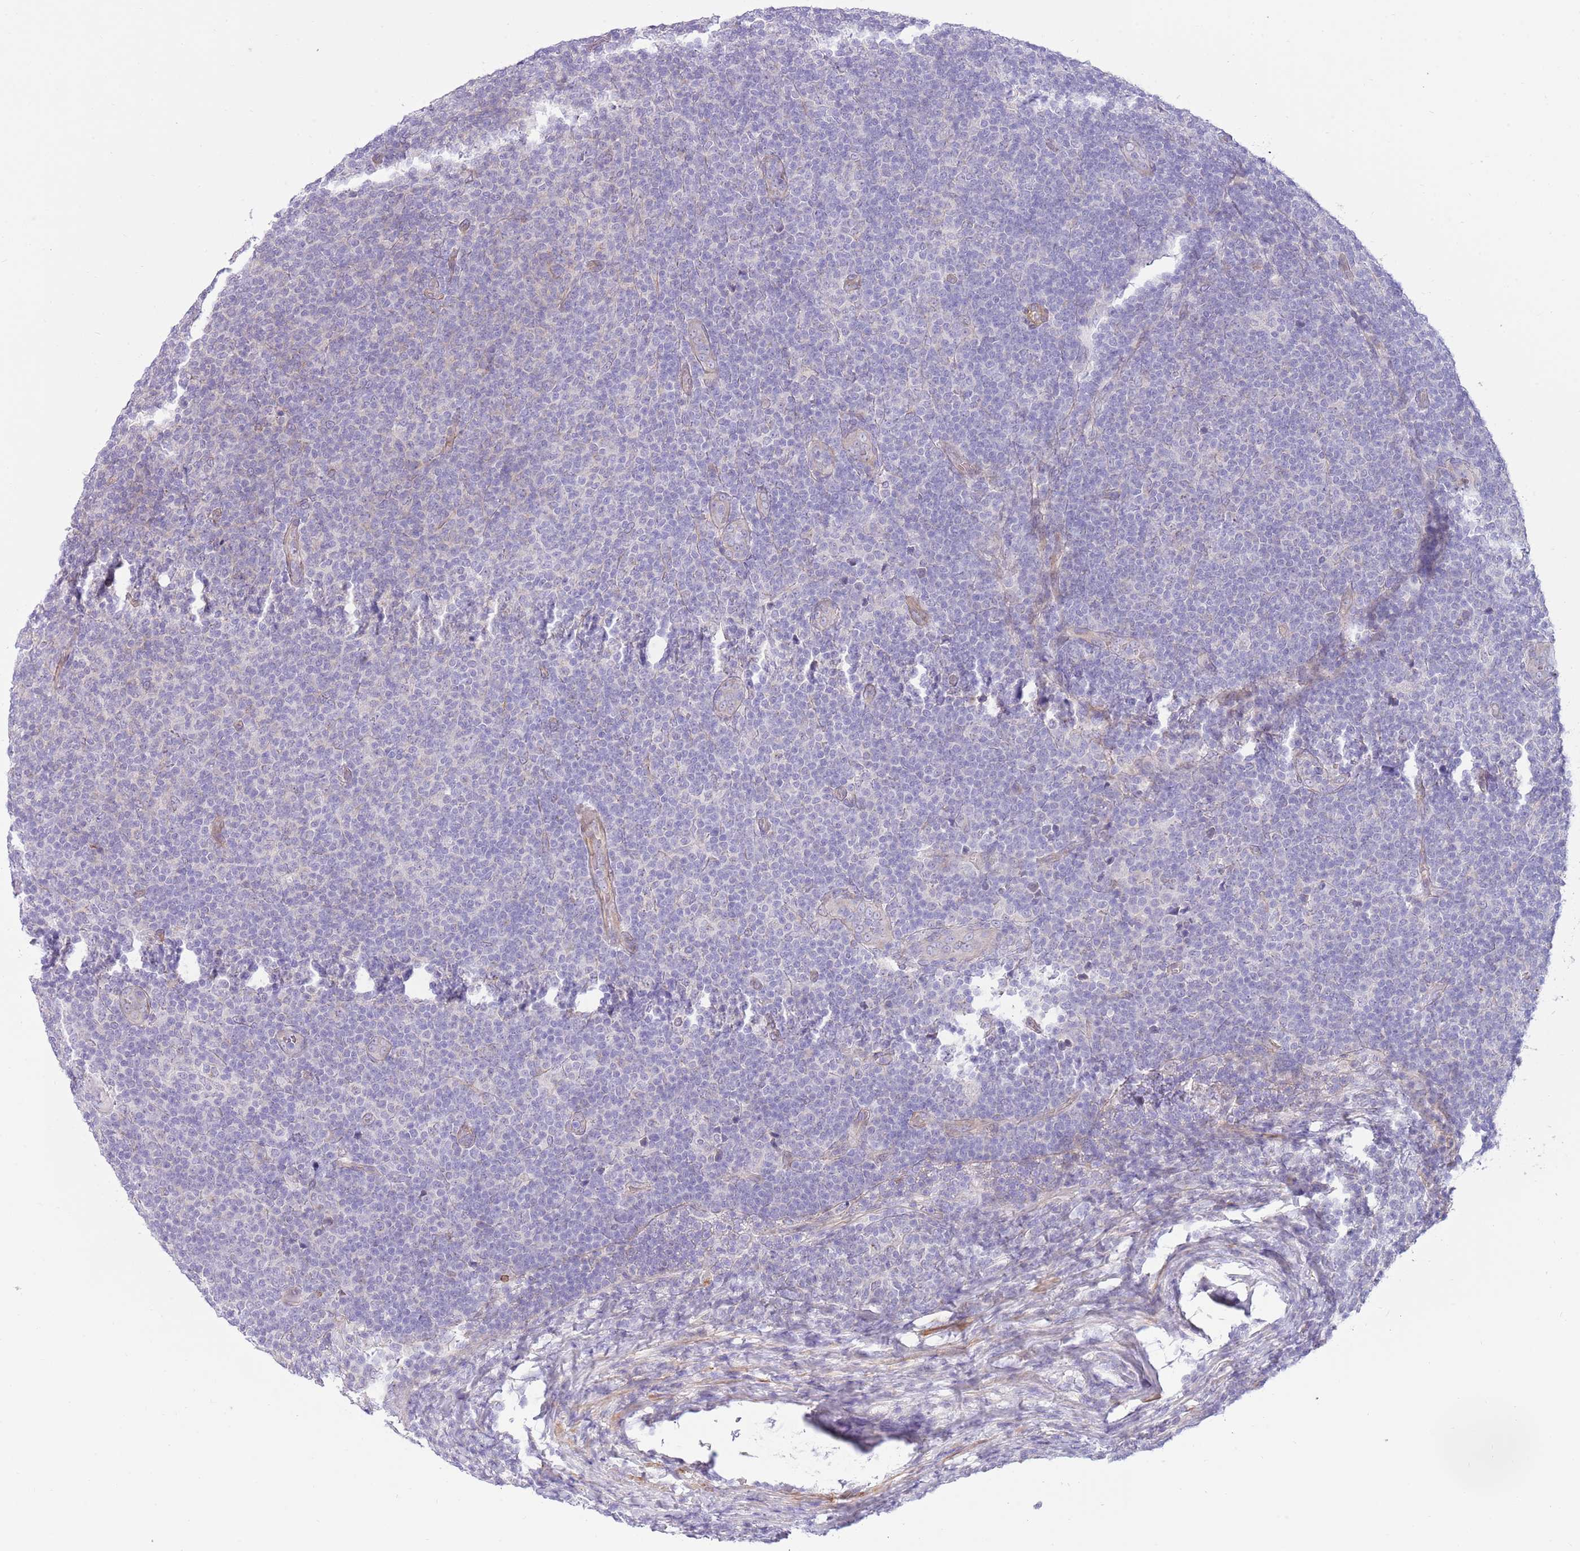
{"staining": {"intensity": "negative", "quantity": "none", "location": "none"}, "tissue": "lymphoma", "cell_type": "Tumor cells", "image_type": "cancer", "snomed": [{"axis": "morphology", "description": "Malignant lymphoma, non-Hodgkin's type, Low grade"}, {"axis": "topography", "description": "Lymph node"}], "caption": "Protein analysis of malignant lymphoma, non-Hodgkin's type (low-grade) displays no significant positivity in tumor cells.", "gene": "ZC4H2", "patient": {"sex": "male", "age": 66}}